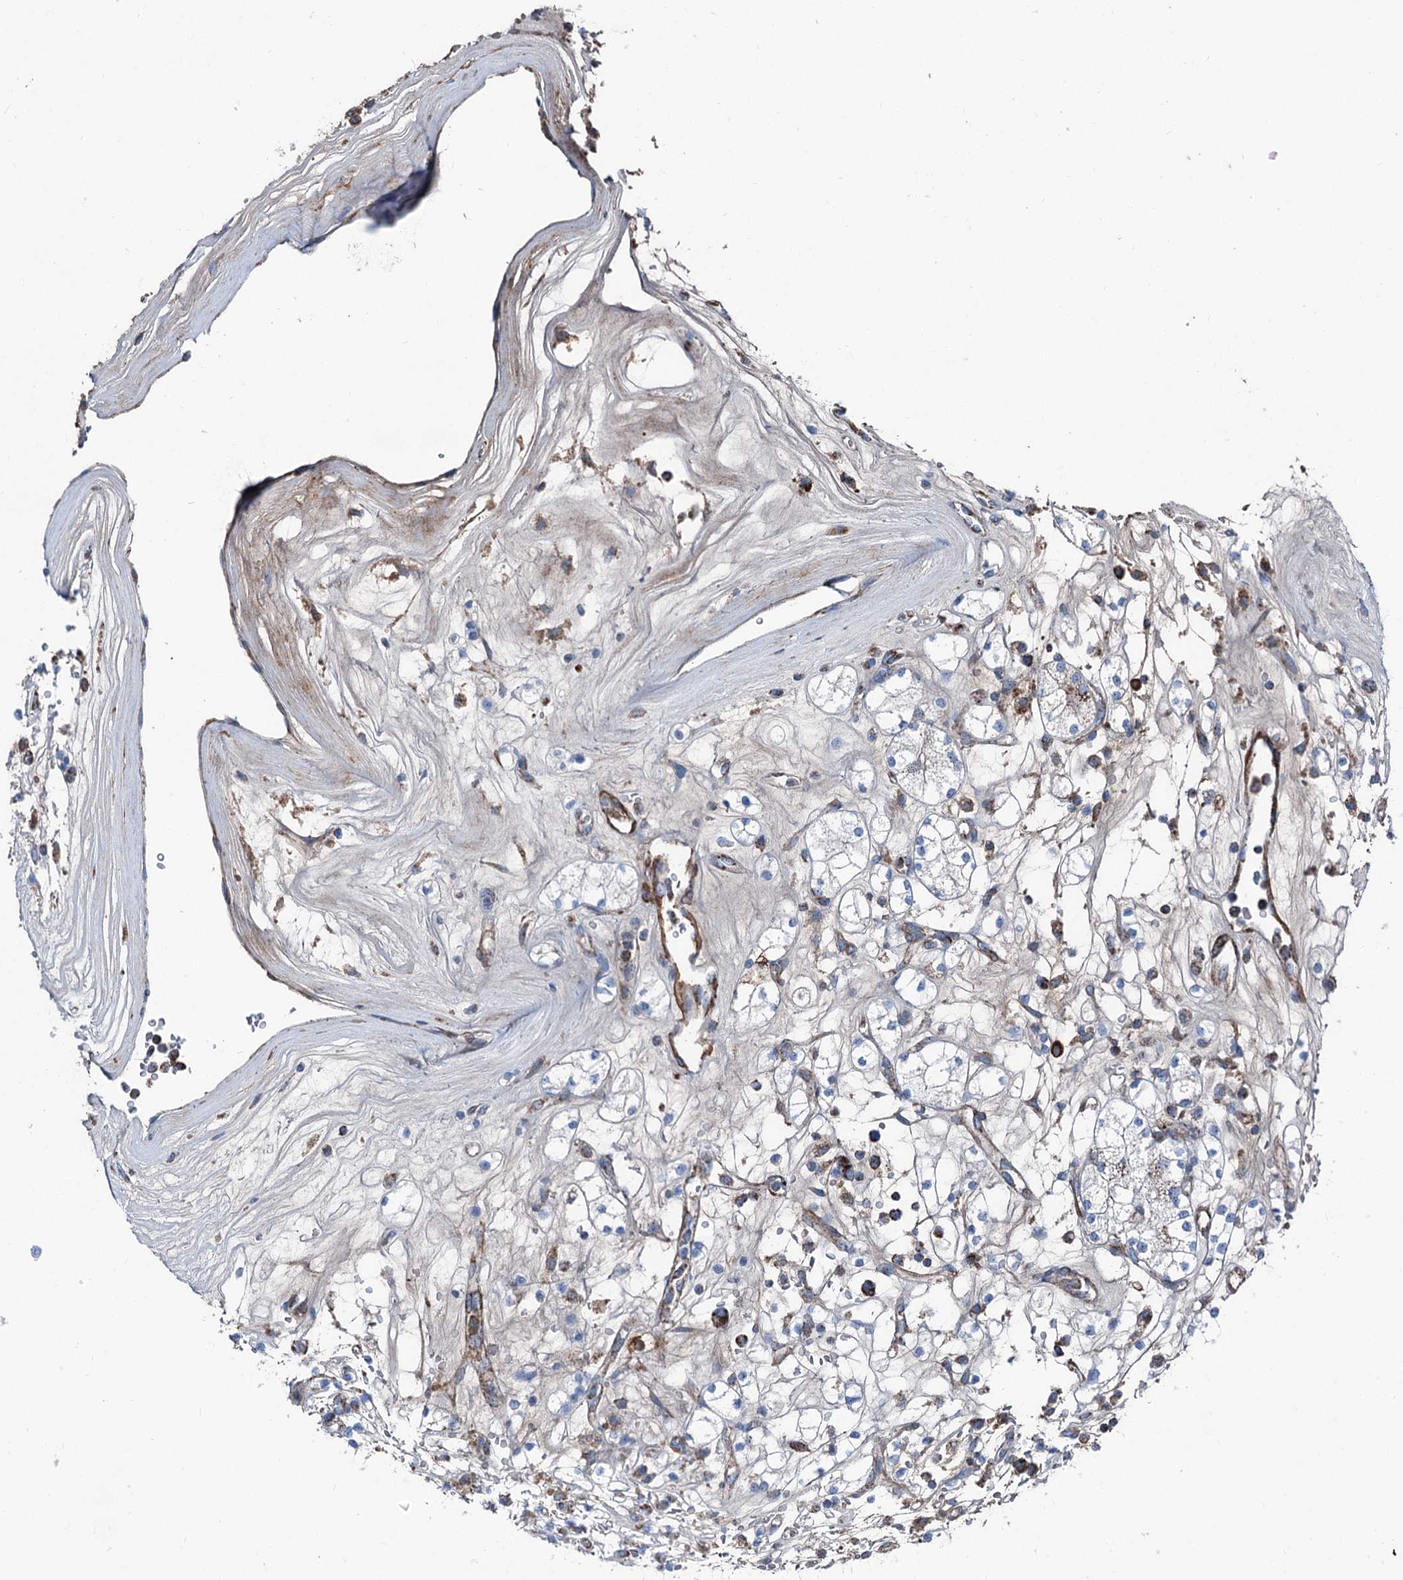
{"staining": {"intensity": "negative", "quantity": "none", "location": "none"}, "tissue": "renal cancer", "cell_type": "Tumor cells", "image_type": "cancer", "snomed": [{"axis": "morphology", "description": "Adenocarcinoma, NOS"}, {"axis": "topography", "description": "Kidney"}], "caption": "Tumor cells are negative for protein expression in human renal adenocarcinoma. (Brightfield microscopy of DAB IHC at high magnification).", "gene": "DDIAS", "patient": {"sex": "male", "age": 77}}